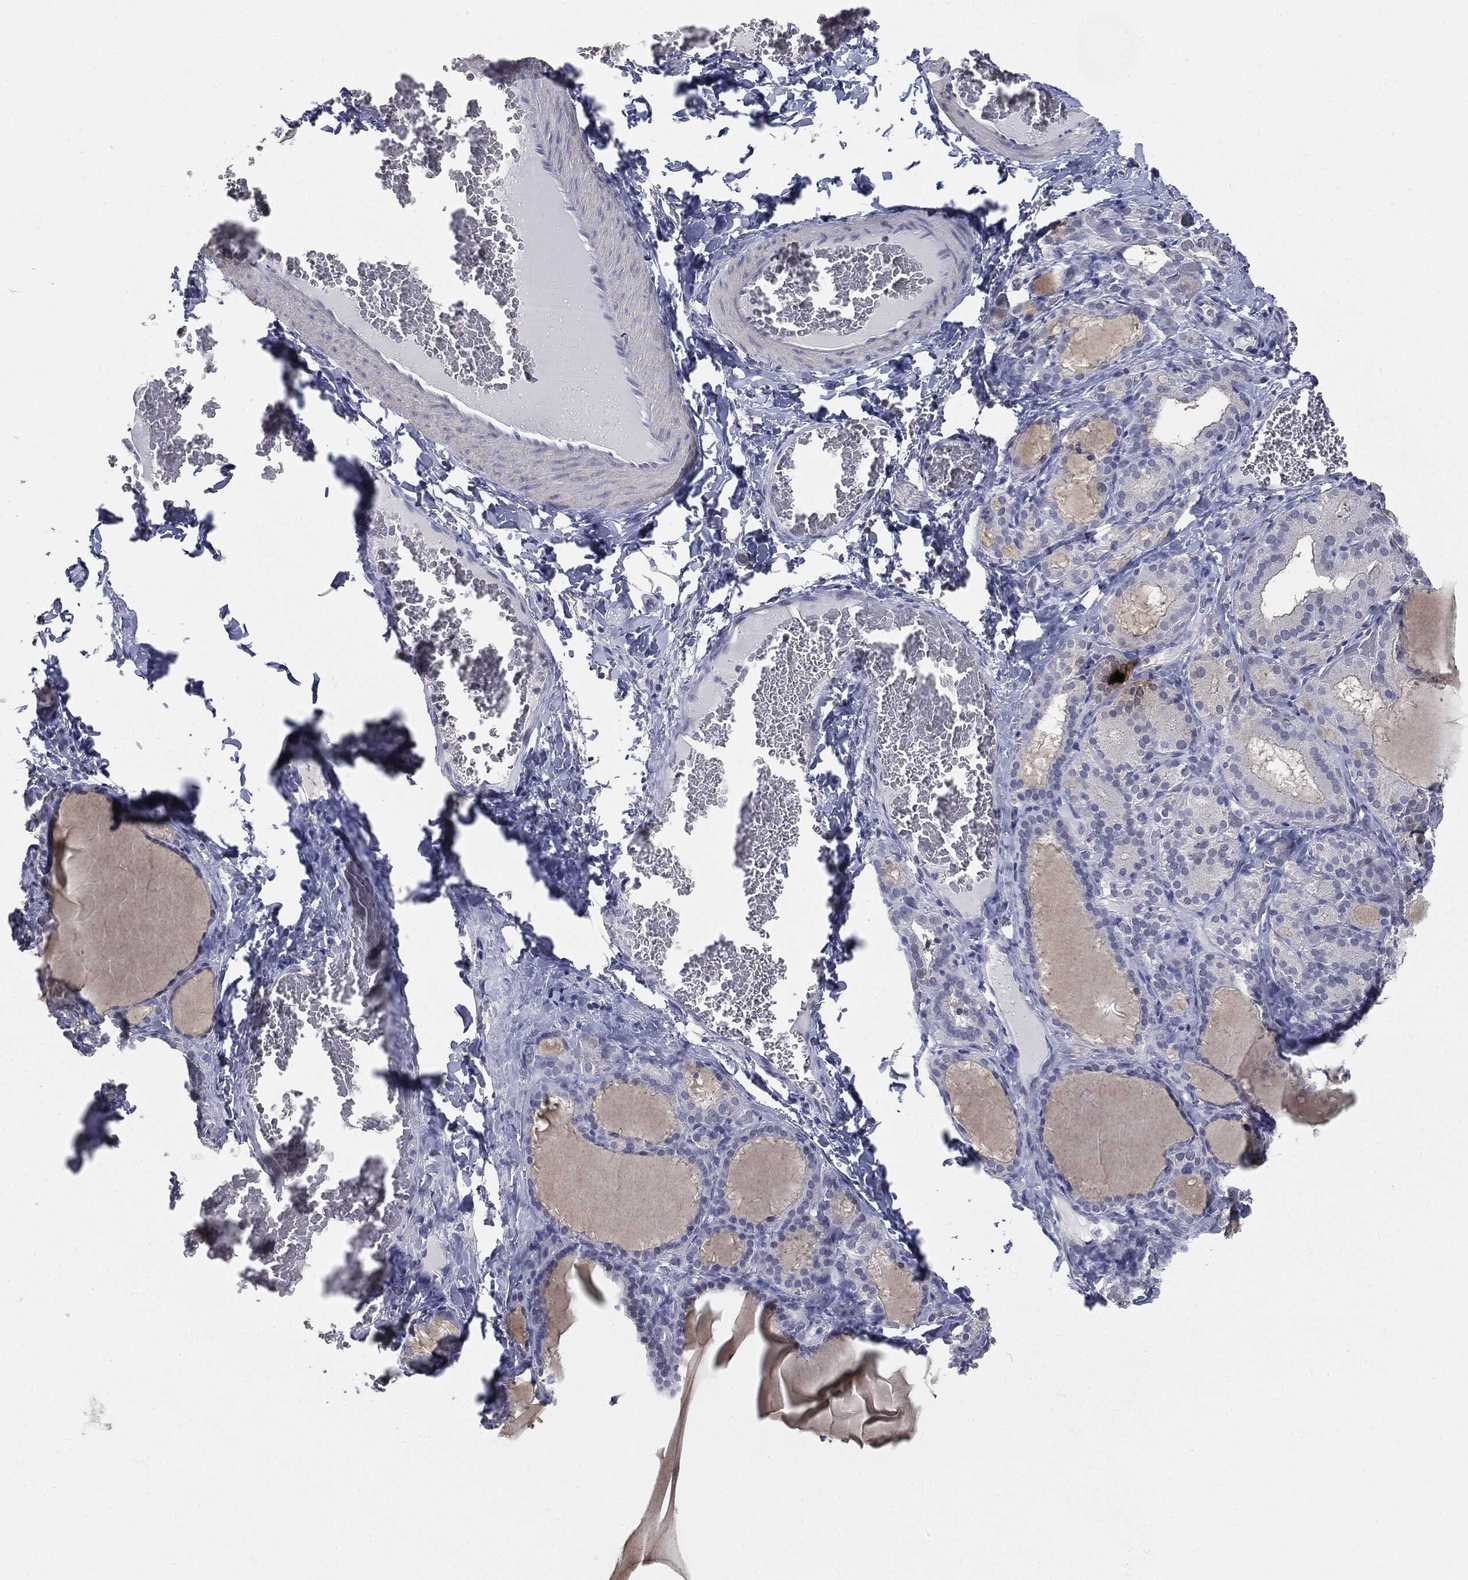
{"staining": {"intensity": "negative", "quantity": "none", "location": "none"}, "tissue": "thyroid gland", "cell_type": "Glandular cells", "image_type": "normal", "snomed": [{"axis": "morphology", "description": "Normal tissue, NOS"}, {"axis": "morphology", "description": "Hyperplasia, NOS"}, {"axis": "topography", "description": "Thyroid gland"}], "caption": "The immunohistochemistry histopathology image has no significant staining in glandular cells of thyroid gland.", "gene": "SLC2A2", "patient": {"sex": "female", "age": 27}}